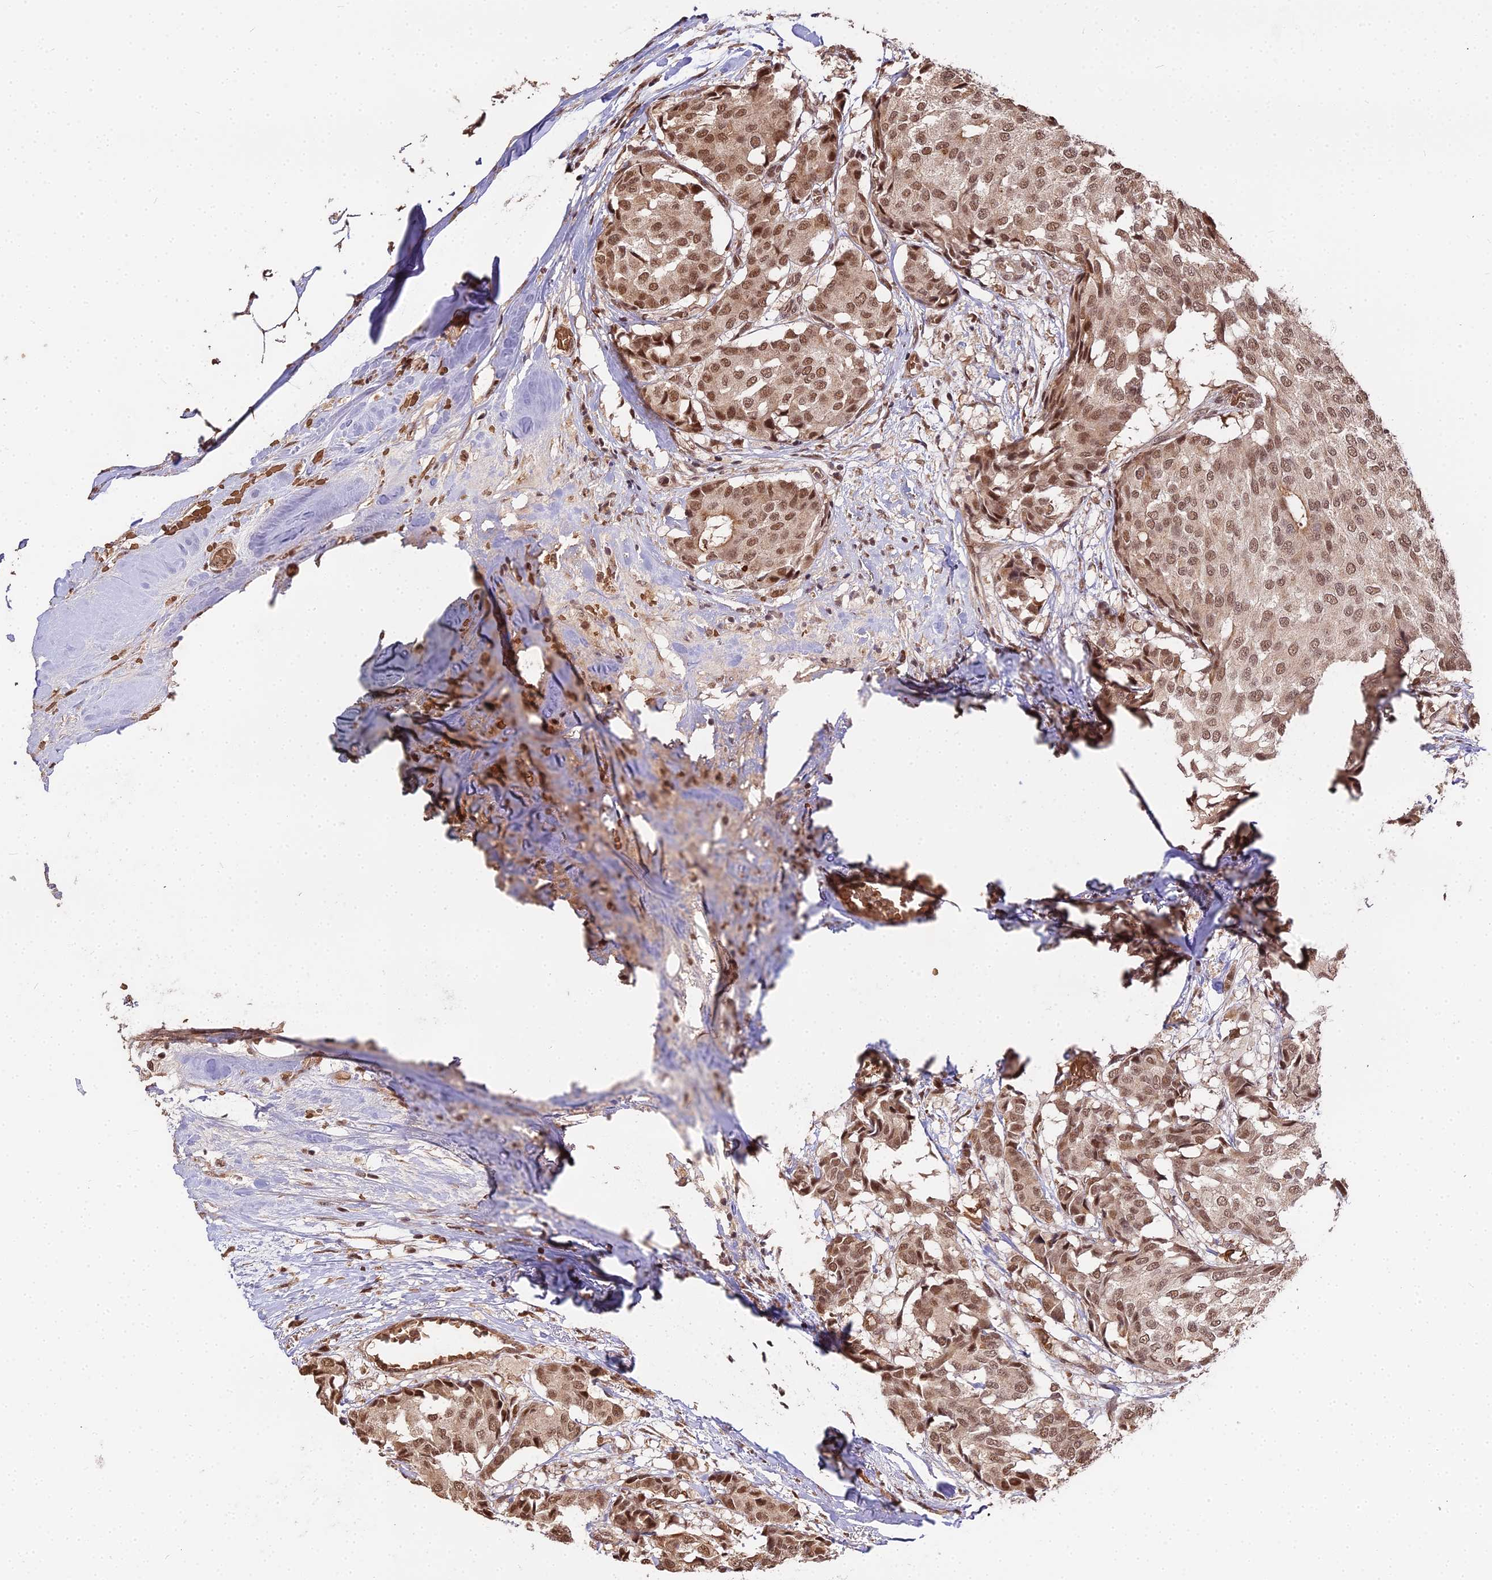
{"staining": {"intensity": "moderate", "quantity": ">75%", "location": "nuclear"}, "tissue": "breast cancer", "cell_type": "Tumor cells", "image_type": "cancer", "snomed": [{"axis": "morphology", "description": "Duct carcinoma"}, {"axis": "topography", "description": "Breast"}], "caption": "A medium amount of moderate nuclear expression is seen in approximately >75% of tumor cells in breast cancer (intraductal carcinoma) tissue. The staining is performed using DAB brown chromogen to label protein expression. The nuclei are counter-stained blue using hematoxylin.", "gene": "ZDBF2", "patient": {"sex": "female", "age": 75}}